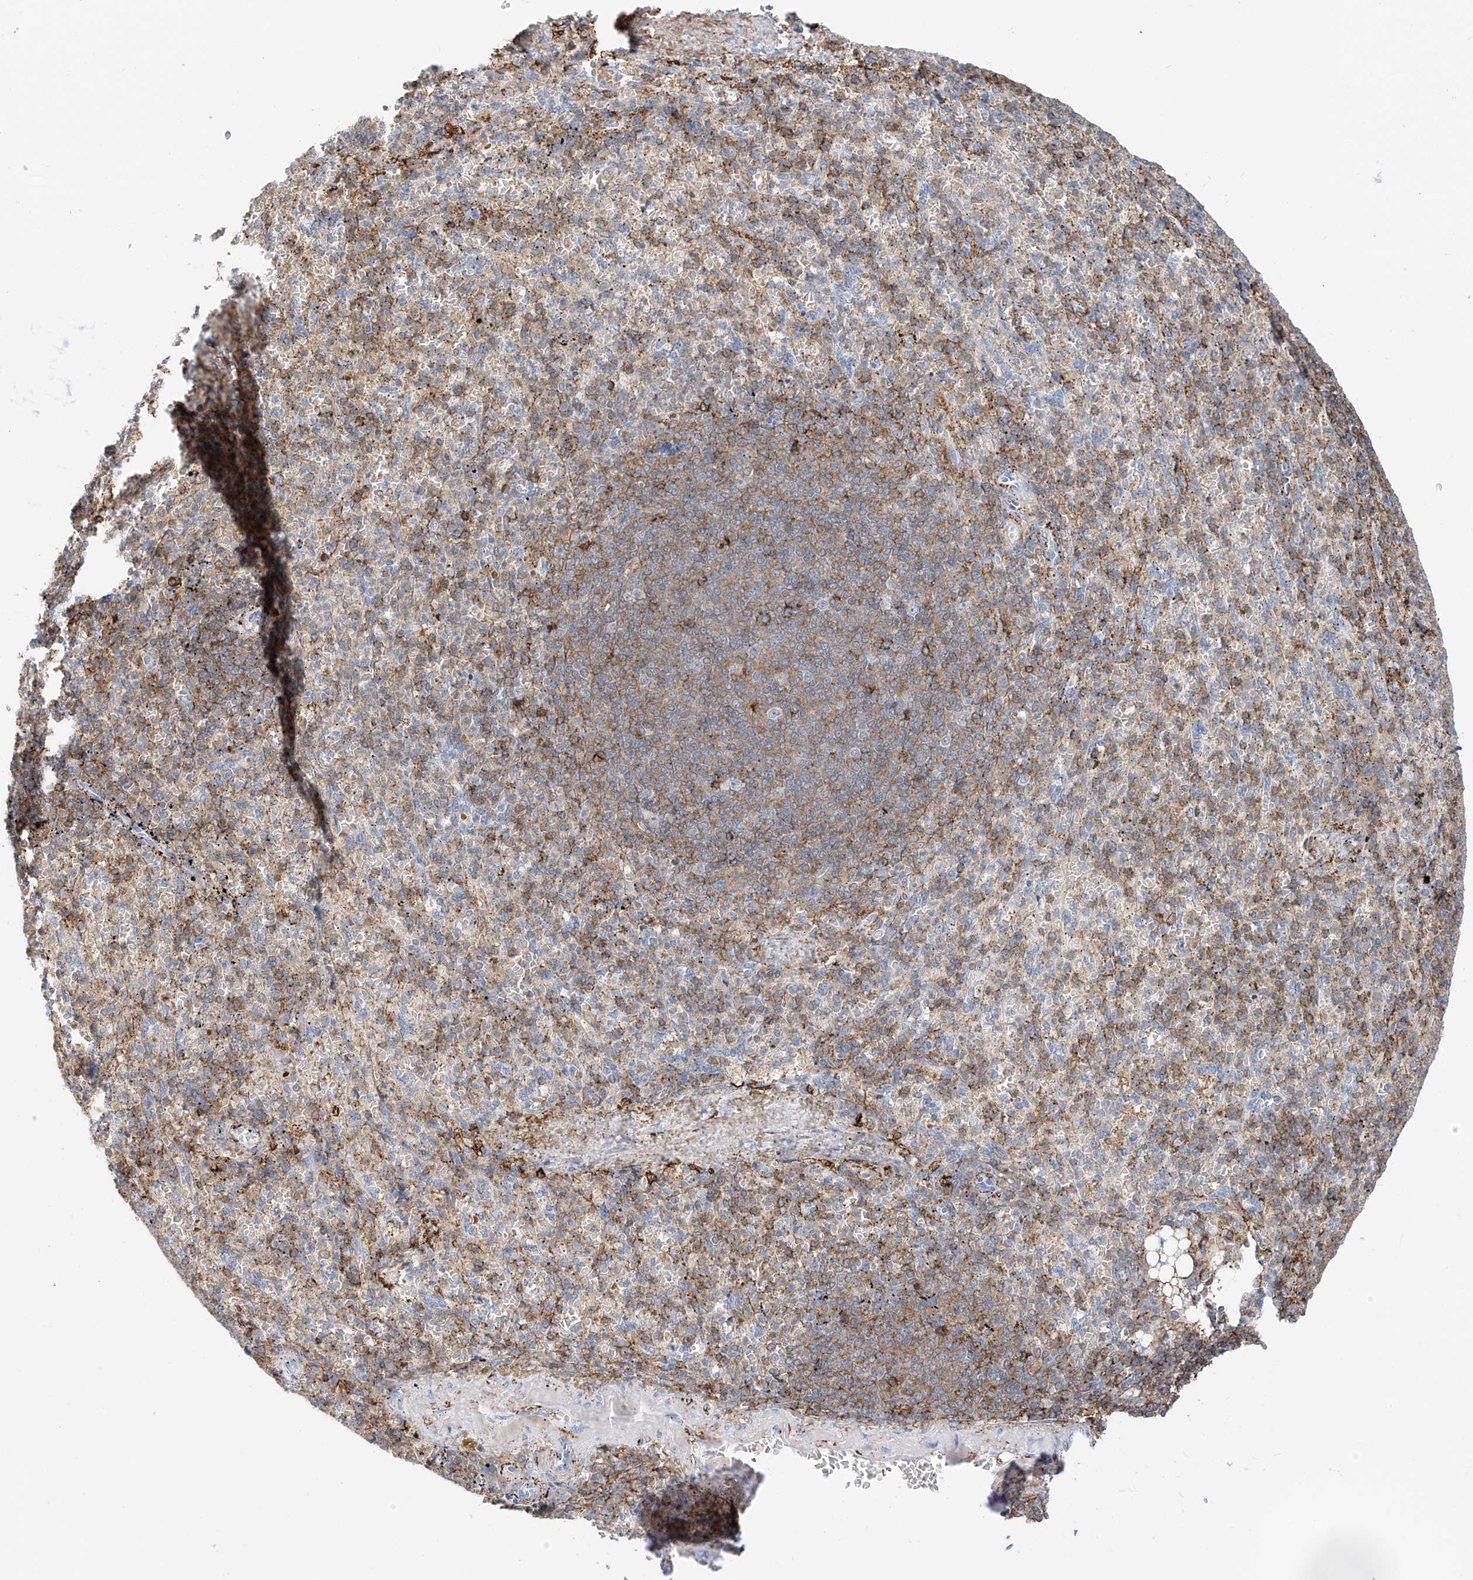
{"staining": {"intensity": "moderate", "quantity": "25%-75%", "location": "cytoplasmic/membranous"}, "tissue": "spleen", "cell_type": "Cells in red pulp", "image_type": "normal", "snomed": [{"axis": "morphology", "description": "Normal tissue, NOS"}, {"axis": "topography", "description": "Spleen"}], "caption": "Immunohistochemistry (IHC) (DAB) staining of unremarkable human spleen exhibits moderate cytoplasmic/membranous protein positivity in approximately 25%-75% of cells in red pulp.", "gene": "TXNDC9", "patient": {"sex": "female", "age": 74}}